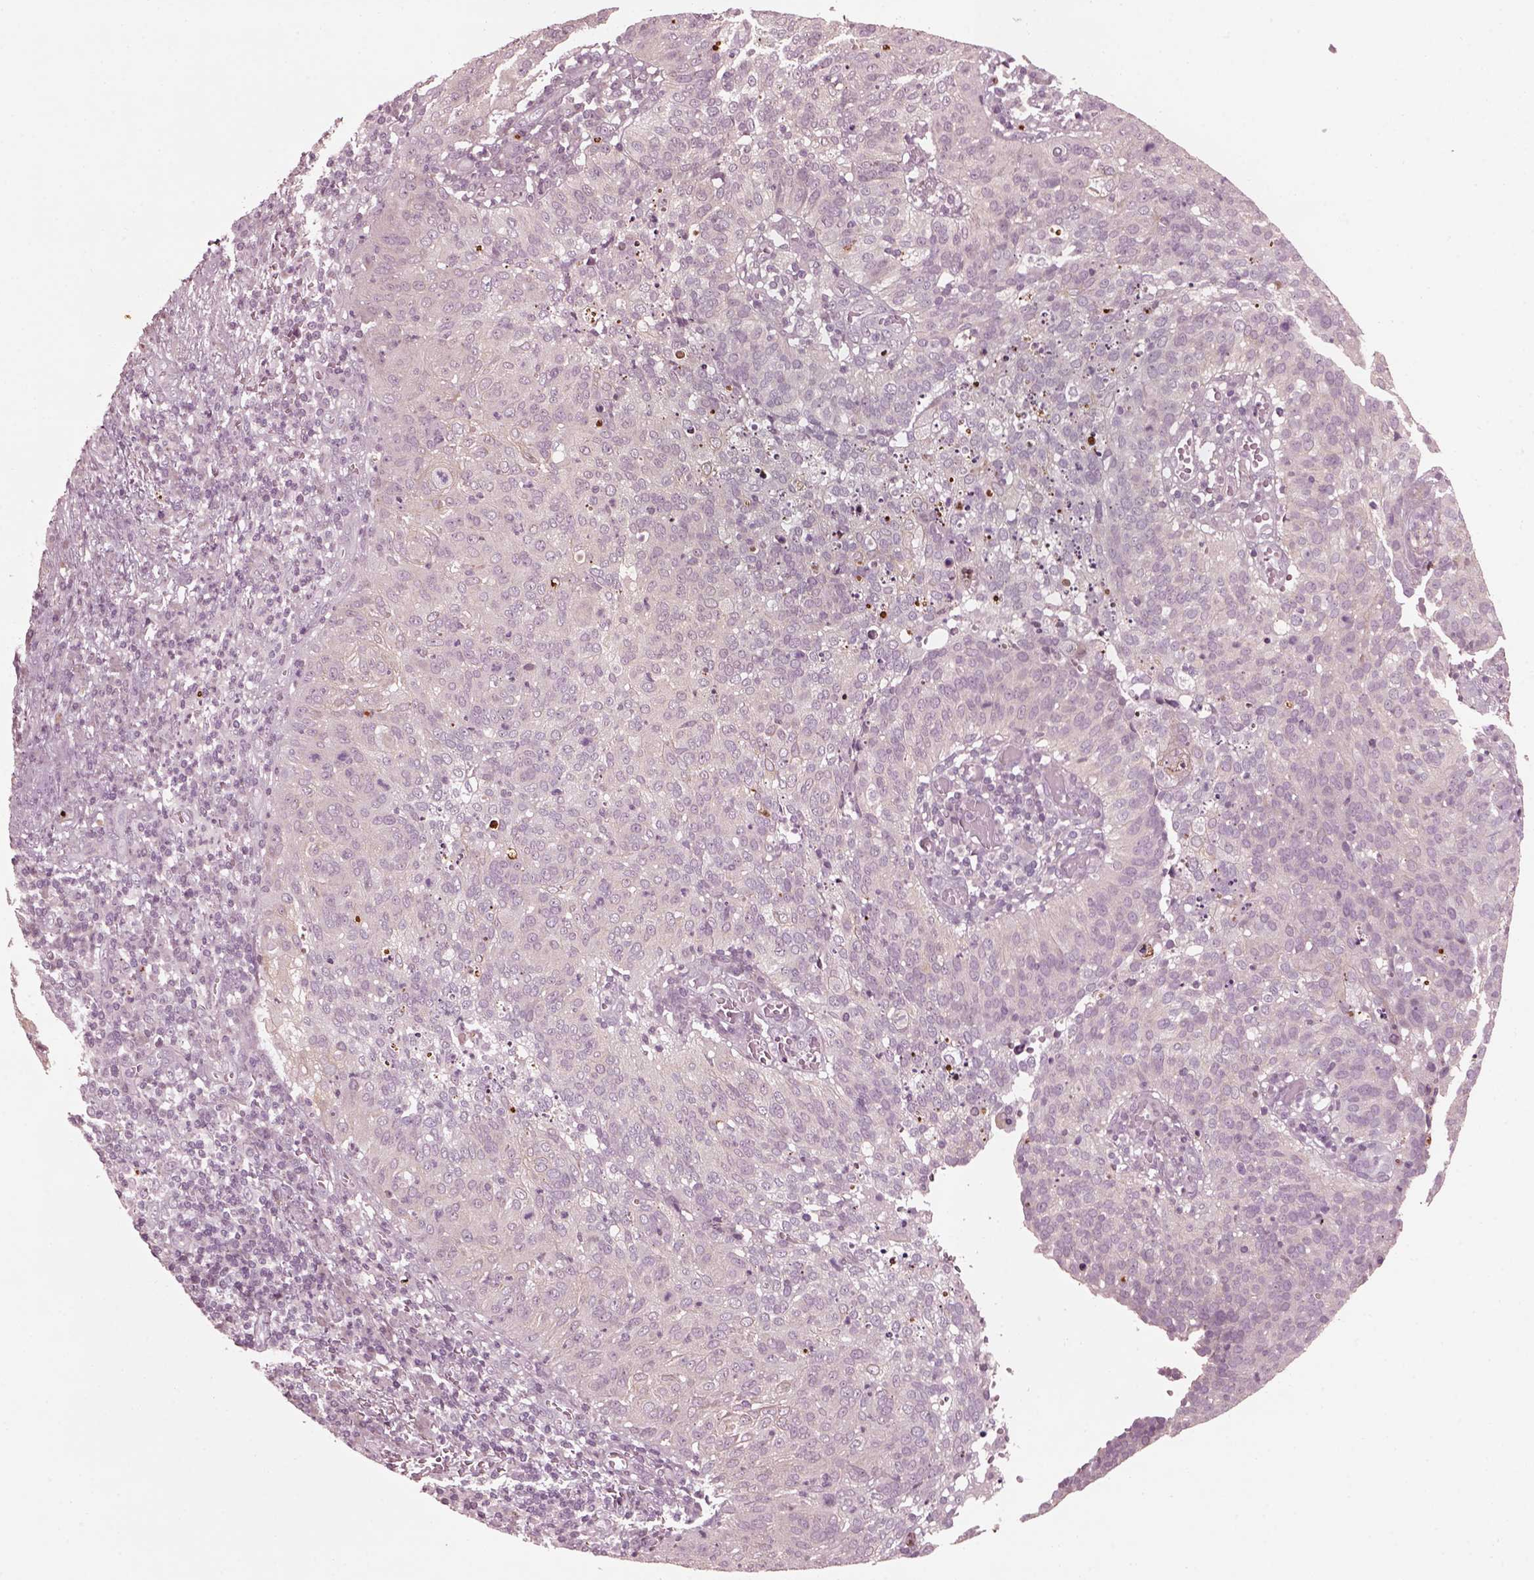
{"staining": {"intensity": "negative", "quantity": "none", "location": "none"}, "tissue": "cervical cancer", "cell_type": "Tumor cells", "image_type": "cancer", "snomed": [{"axis": "morphology", "description": "Squamous cell carcinoma, NOS"}, {"axis": "topography", "description": "Cervix"}], "caption": "Cervical cancer was stained to show a protein in brown. There is no significant expression in tumor cells.", "gene": "EFEMP1", "patient": {"sex": "female", "age": 39}}